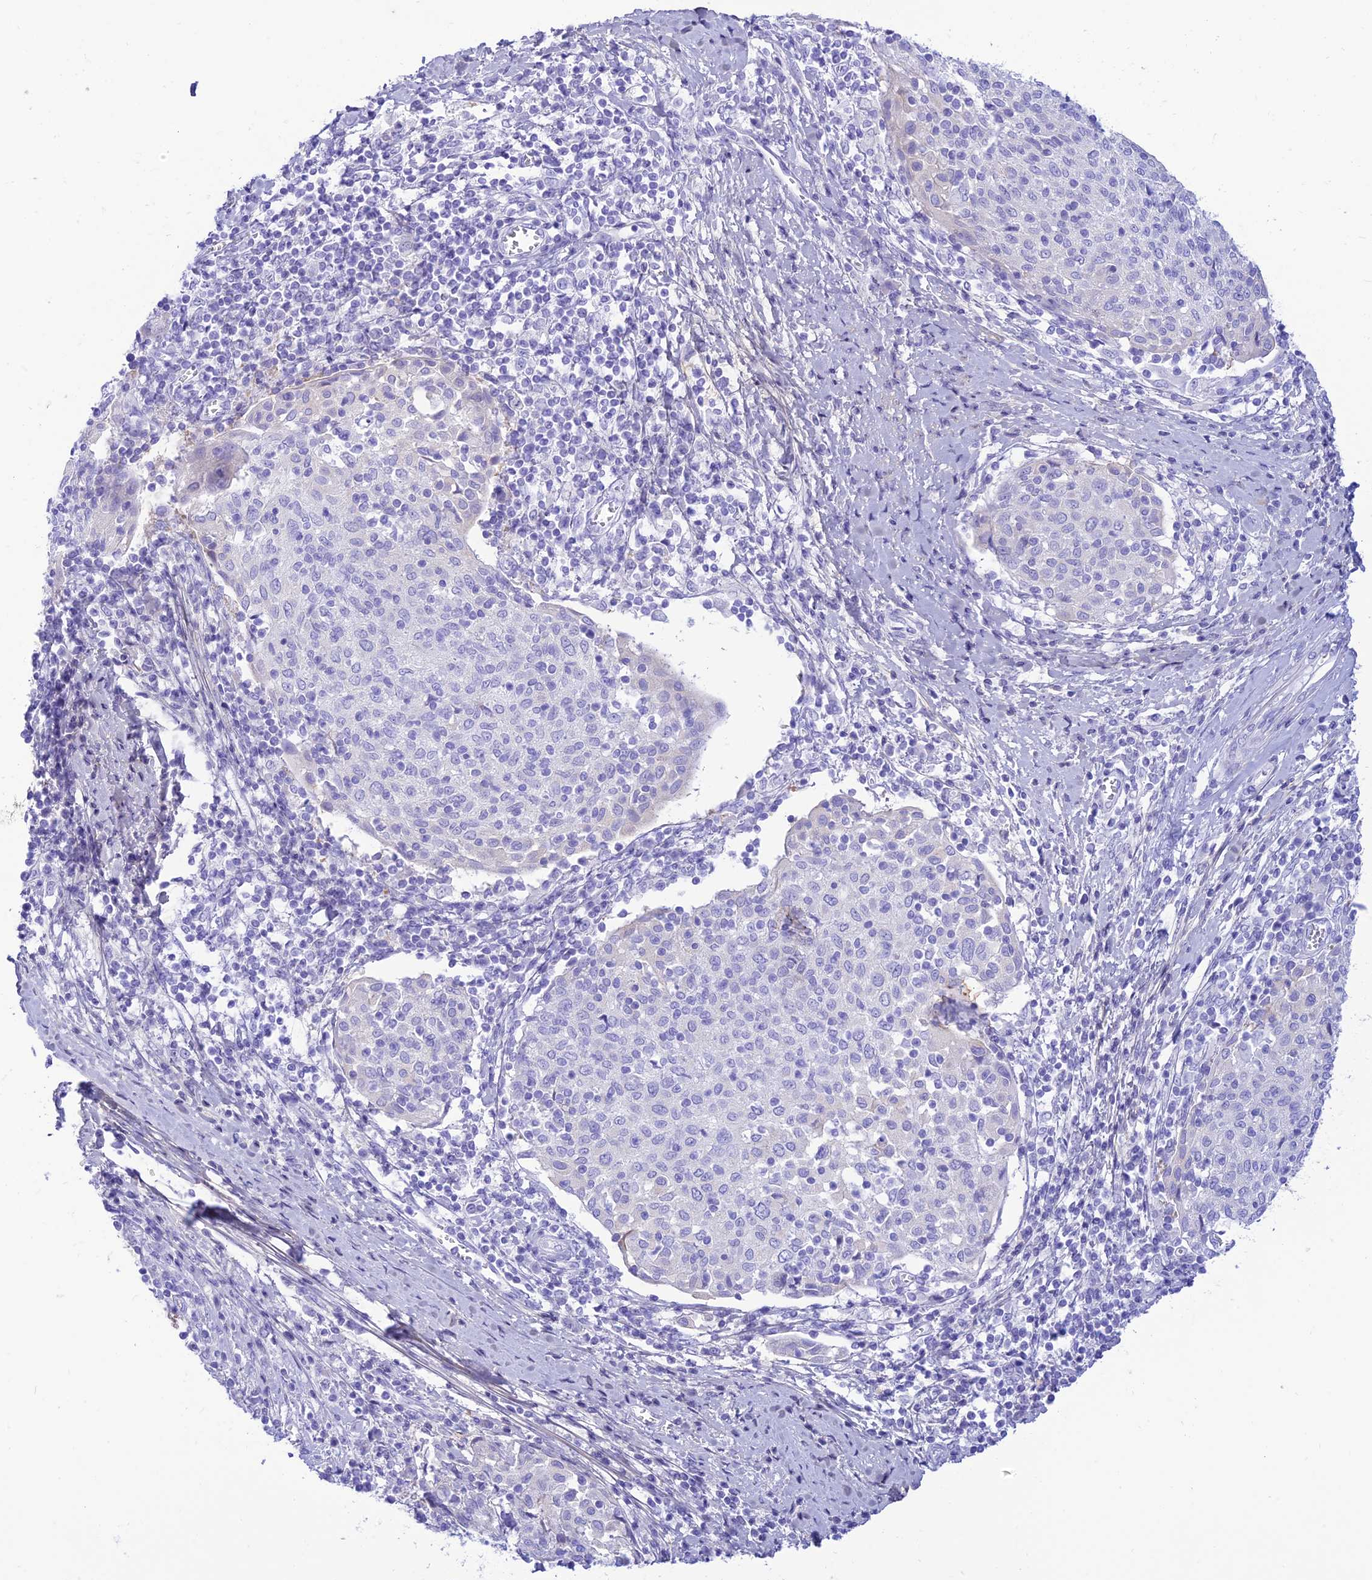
{"staining": {"intensity": "negative", "quantity": "none", "location": "none"}, "tissue": "cervical cancer", "cell_type": "Tumor cells", "image_type": "cancer", "snomed": [{"axis": "morphology", "description": "Squamous cell carcinoma, NOS"}, {"axis": "topography", "description": "Cervix"}], "caption": "This micrograph is of cervical cancer (squamous cell carcinoma) stained with immunohistochemistry (IHC) to label a protein in brown with the nuclei are counter-stained blue. There is no positivity in tumor cells.", "gene": "PRNP", "patient": {"sex": "female", "age": 52}}